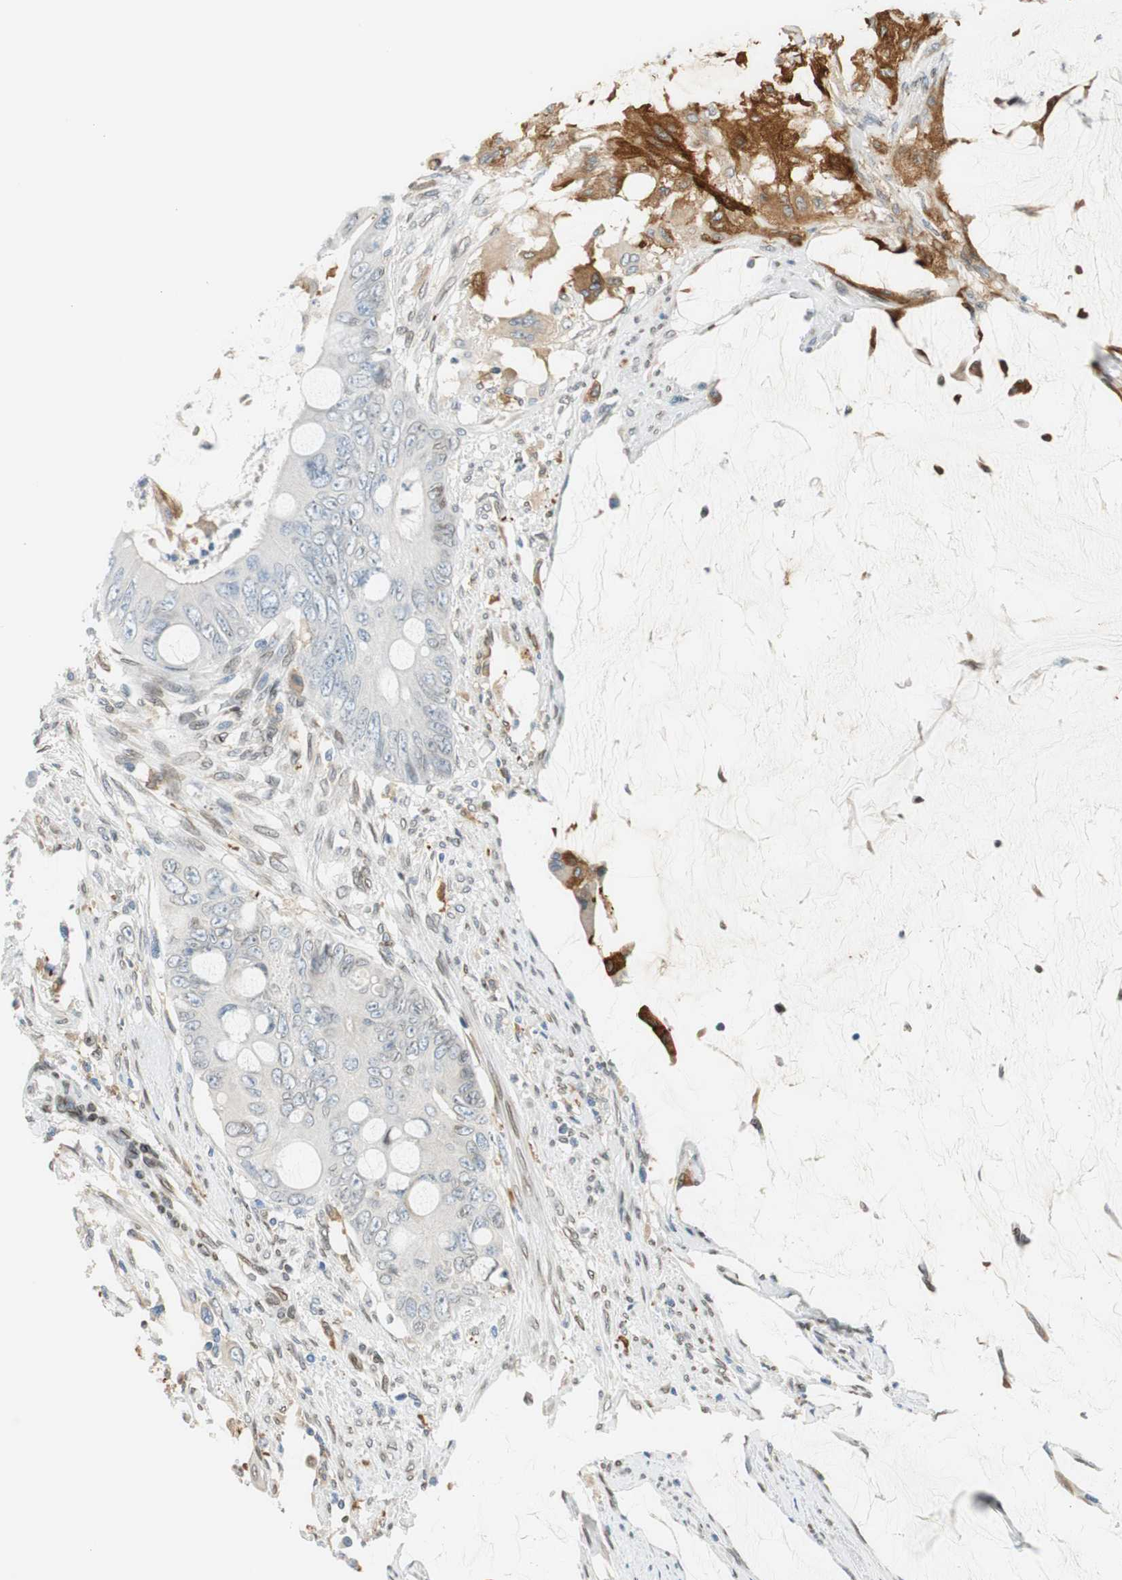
{"staining": {"intensity": "negative", "quantity": "none", "location": "none"}, "tissue": "colorectal cancer", "cell_type": "Tumor cells", "image_type": "cancer", "snomed": [{"axis": "morphology", "description": "Adenocarcinoma, NOS"}, {"axis": "topography", "description": "Rectum"}], "caption": "DAB (3,3'-diaminobenzidine) immunohistochemical staining of colorectal cancer (adenocarcinoma) shows no significant expression in tumor cells.", "gene": "TMEM260", "patient": {"sex": "female", "age": 77}}